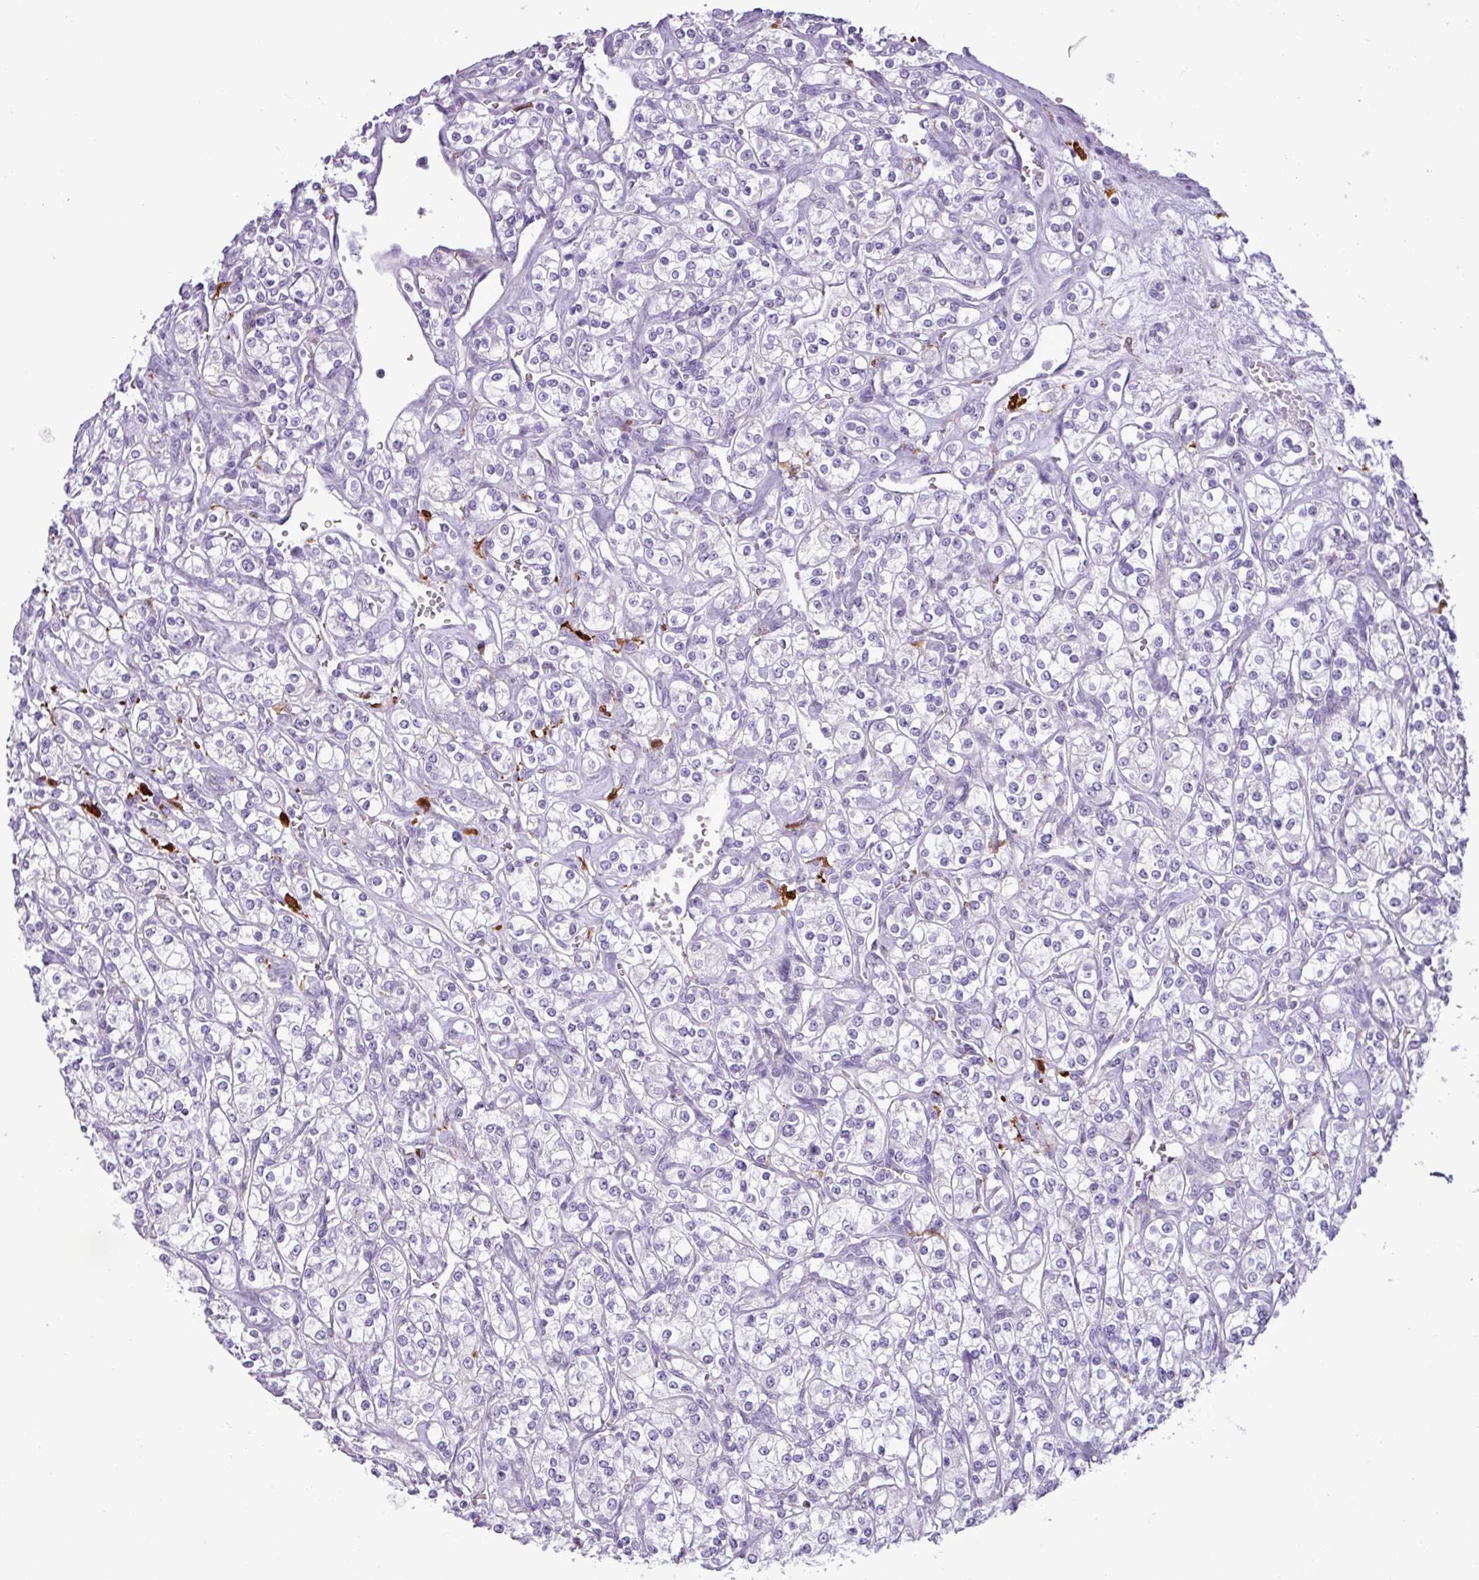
{"staining": {"intensity": "negative", "quantity": "none", "location": "none"}, "tissue": "renal cancer", "cell_type": "Tumor cells", "image_type": "cancer", "snomed": [{"axis": "morphology", "description": "Adenocarcinoma, NOS"}, {"axis": "topography", "description": "Kidney"}], "caption": "A micrograph of adenocarcinoma (renal) stained for a protein exhibits no brown staining in tumor cells.", "gene": "TMEM200C", "patient": {"sex": "male", "age": 77}}